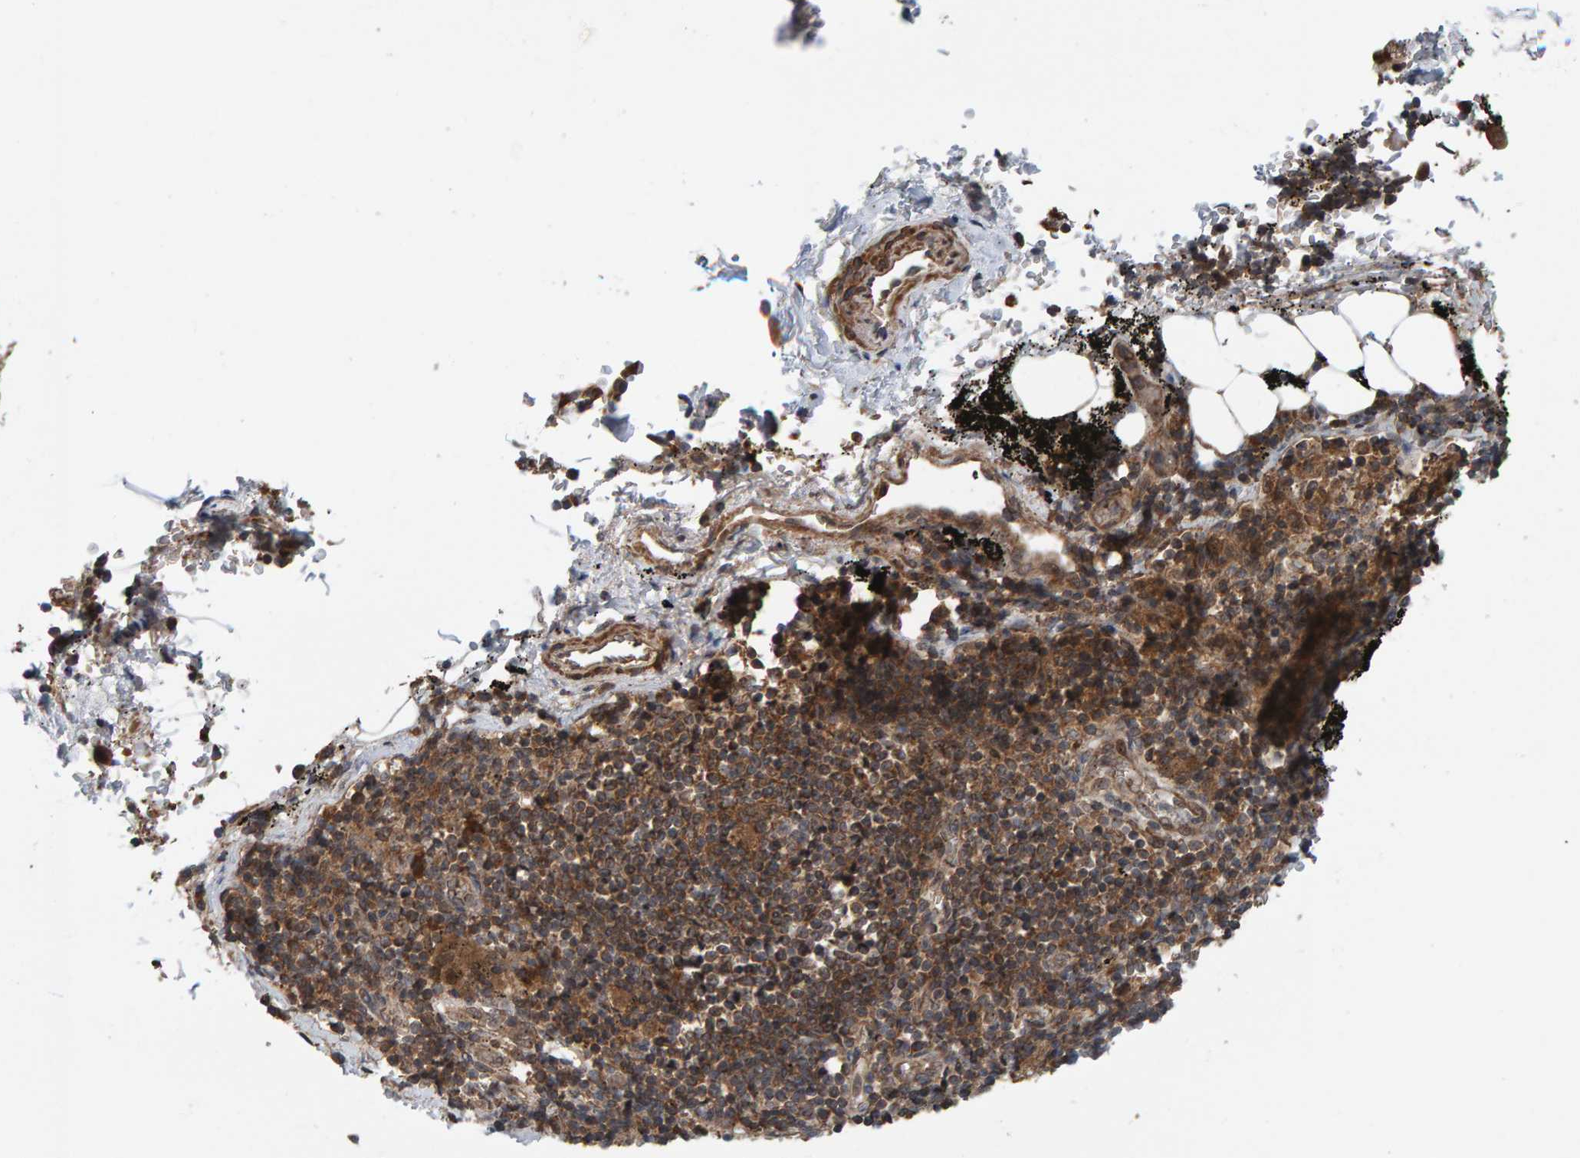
{"staining": {"intensity": "moderate", "quantity": ">75%", "location": "cytoplasmic/membranous"}, "tissue": "adipose tissue", "cell_type": "Adipocytes", "image_type": "normal", "snomed": [{"axis": "morphology", "description": "Normal tissue, NOS"}, {"axis": "topography", "description": "Cartilage tissue"}, {"axis": "topography", "description": "Lung"}], "caption": "An immunohistochemistry (IHC) histopathology image of benign tissue is shown. Protein staining in brown shows moderate cytoplasmic/membranous positivity in adipose tissue within adipocytes. (brown staining indicates protein expression, while blue staining denotes nuclei).", "gene": "CUEDC1", "patient": {"sex": "female", "age": 77}}